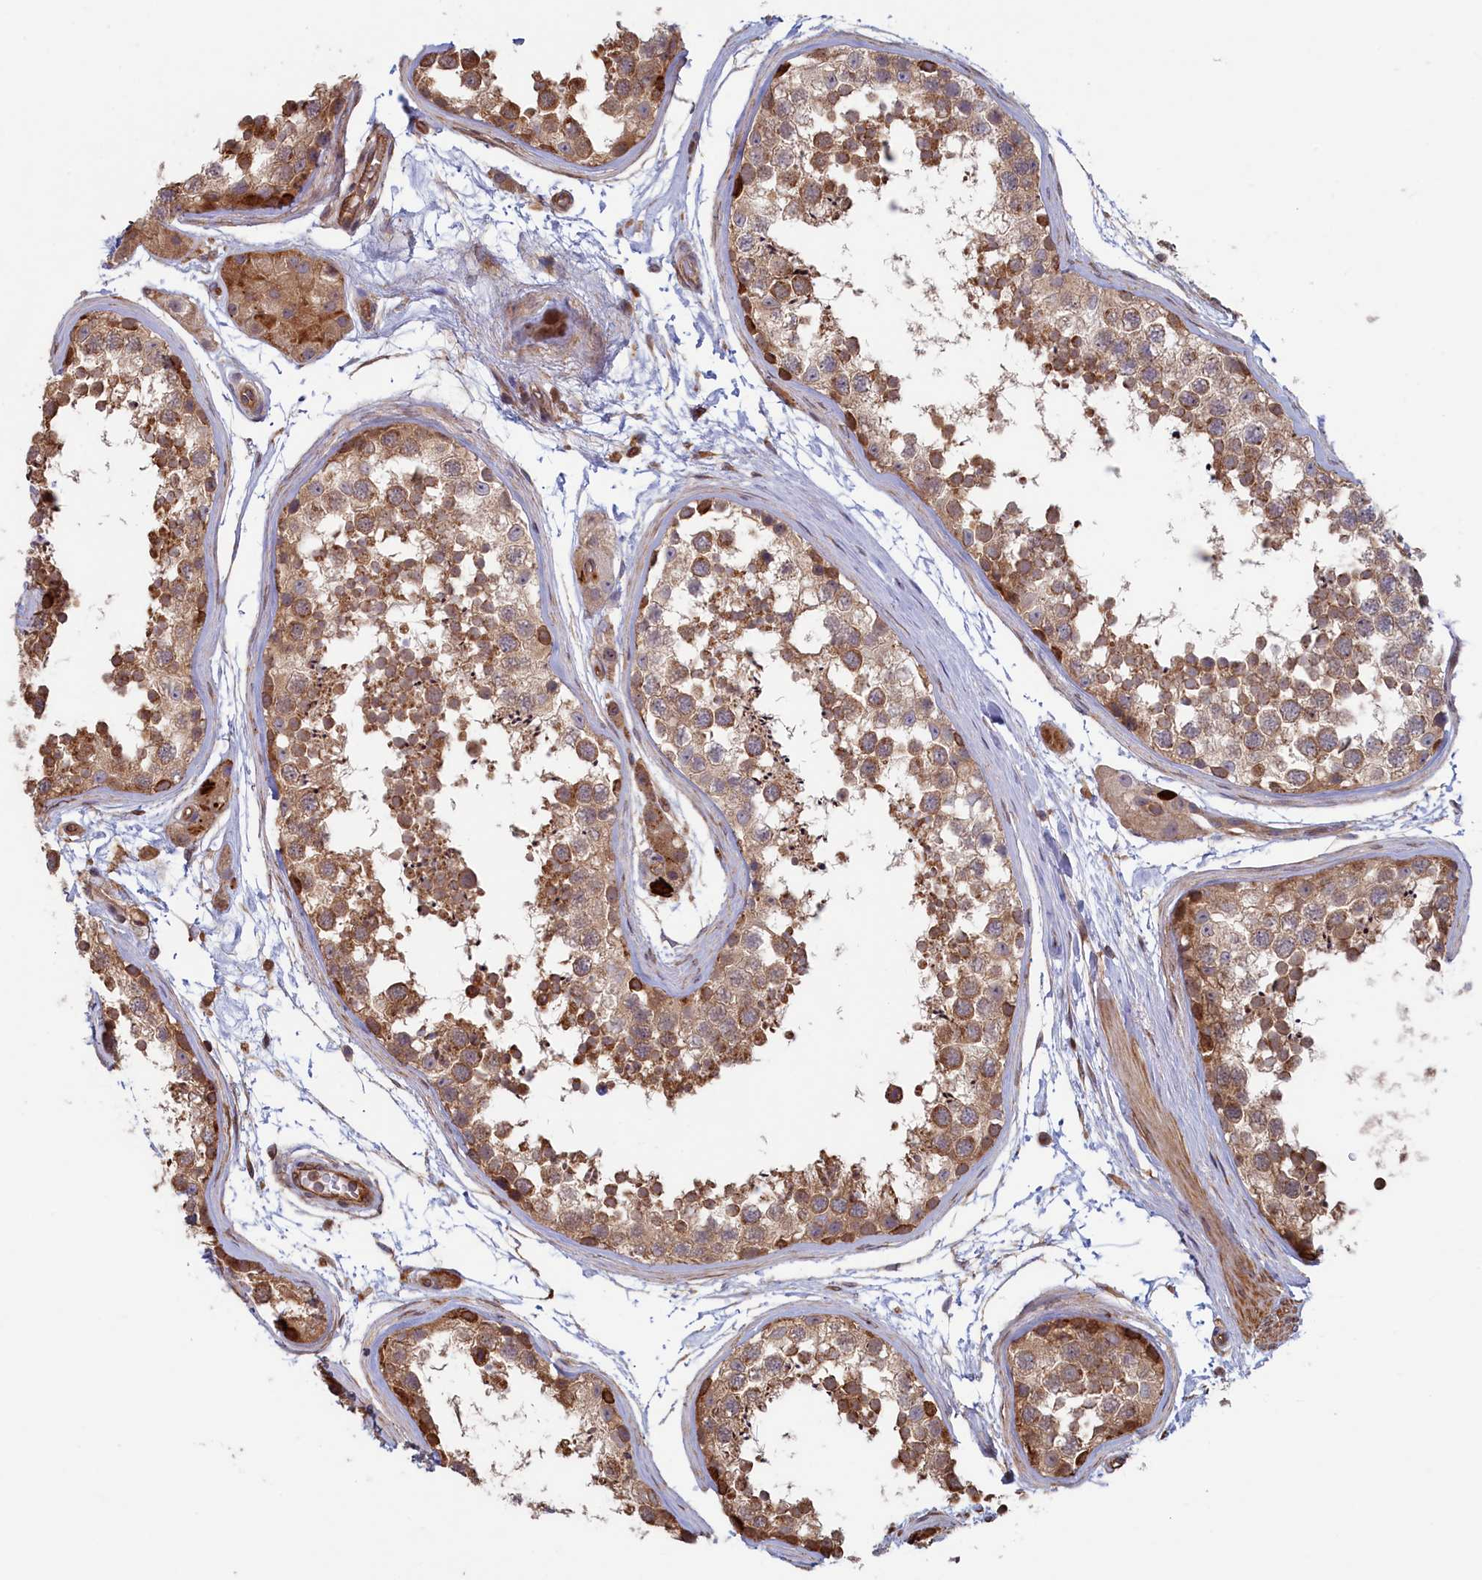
{"staining": {"intensity": "moderate", "quantity": ">75%", "location": "cytoplasmic/membranous"}, "tissue": "testis", "cell_type": "Cells in seminiferous ducts", "image_type": "normal", "snomed": [{"axis": "morphology", "description": "Normal tissue, NOS"}, {"axis": "topography", "description": "Testis"}], "caption": "Moderate cytoplasmic/membranous expression is seen in approximately >75% of cells in seminiferous ducts in benign testis.", "gene": "RILPL1", "patient": {"sex": "male", "age": 56}}